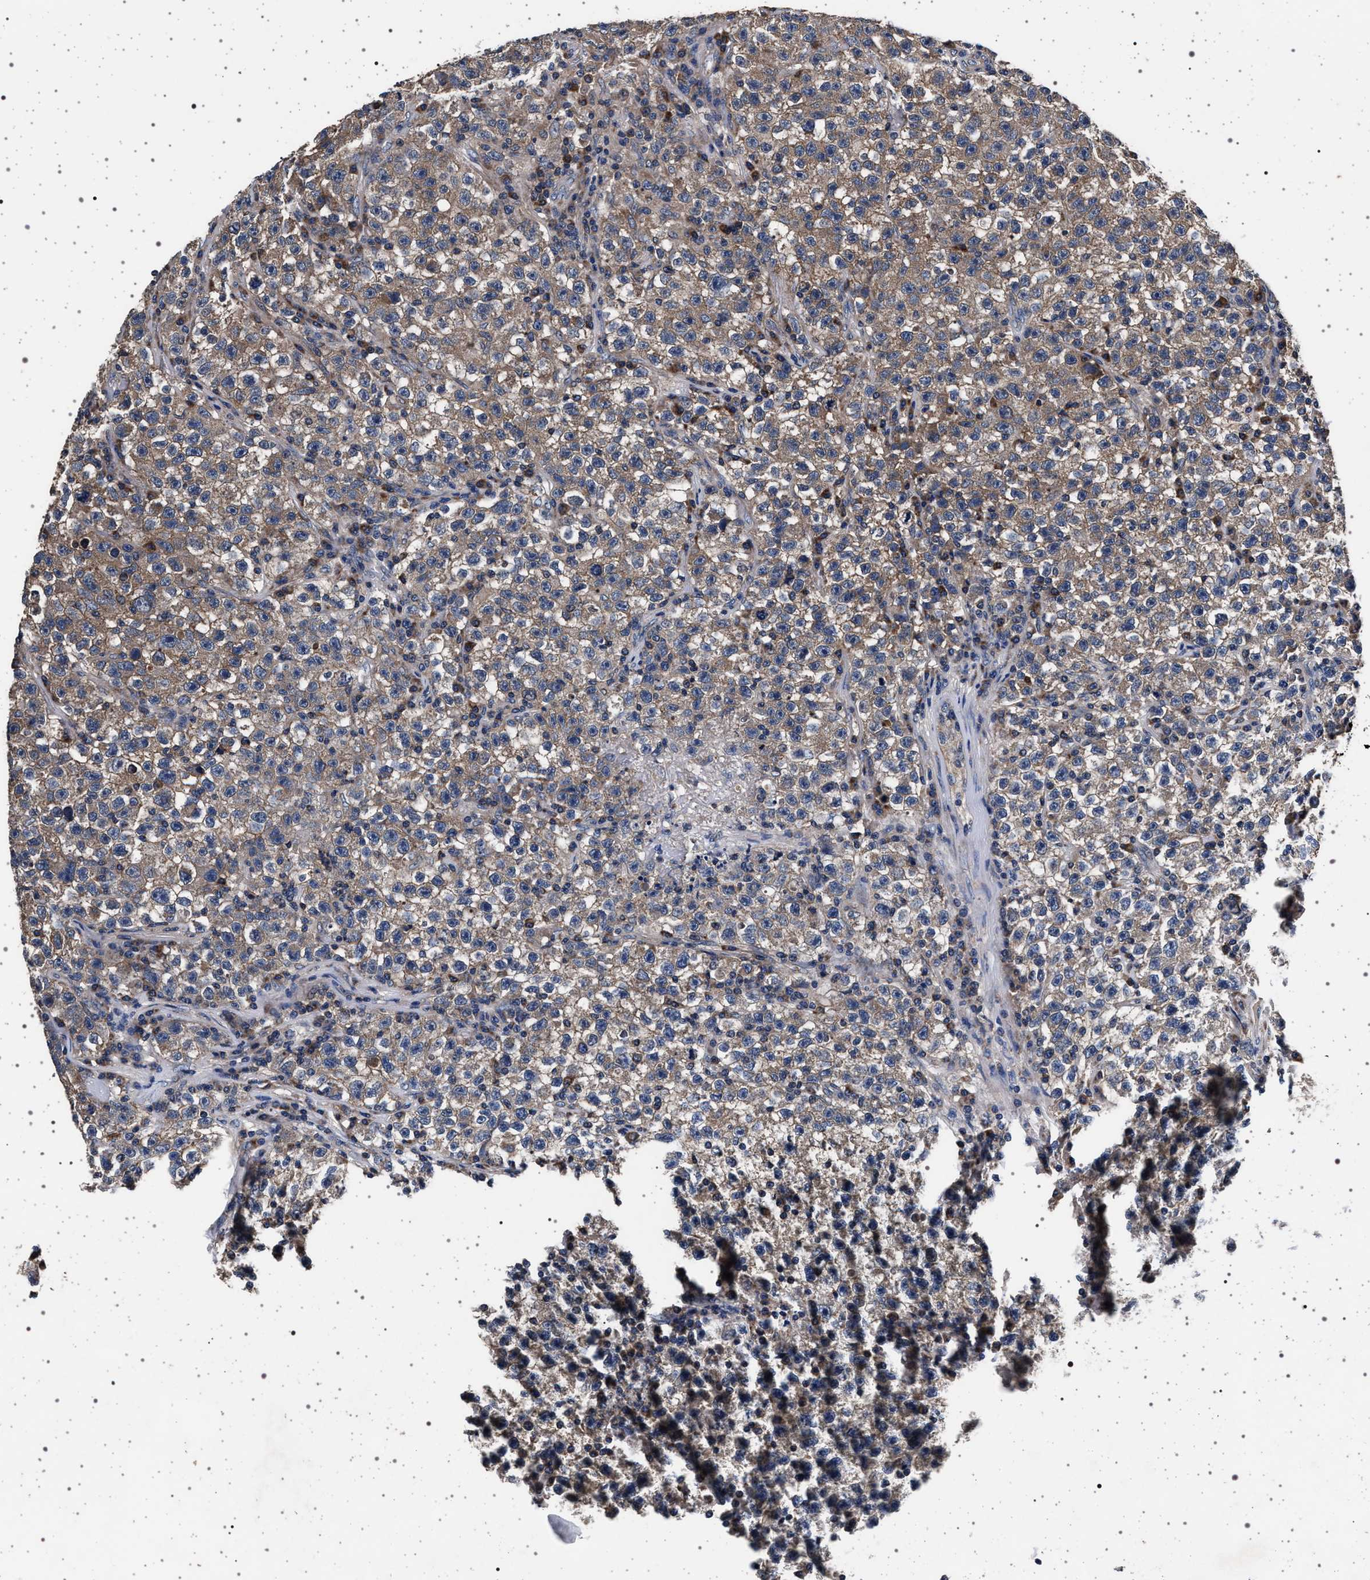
{"staining": {"intensity": "weak", "quantity": ">75%", "location": "cytoplasmic/membranous"}, "tissue": "testis cancer", "cell_type": "Tumor cells", "image_type": "cancer", "snomed": [{"axis": "morphology", "description": "Seminoma, NOS"}, {"axis": "topography", "description": "Testis"}], "caption": "Testis seminoma stained with a brown dye shows weak cytoplasmic/membranous positive positivity in about >75% of tumor cells.", "gene": "MAP3K2", "patient": {"sex": "male", "age": 22}}